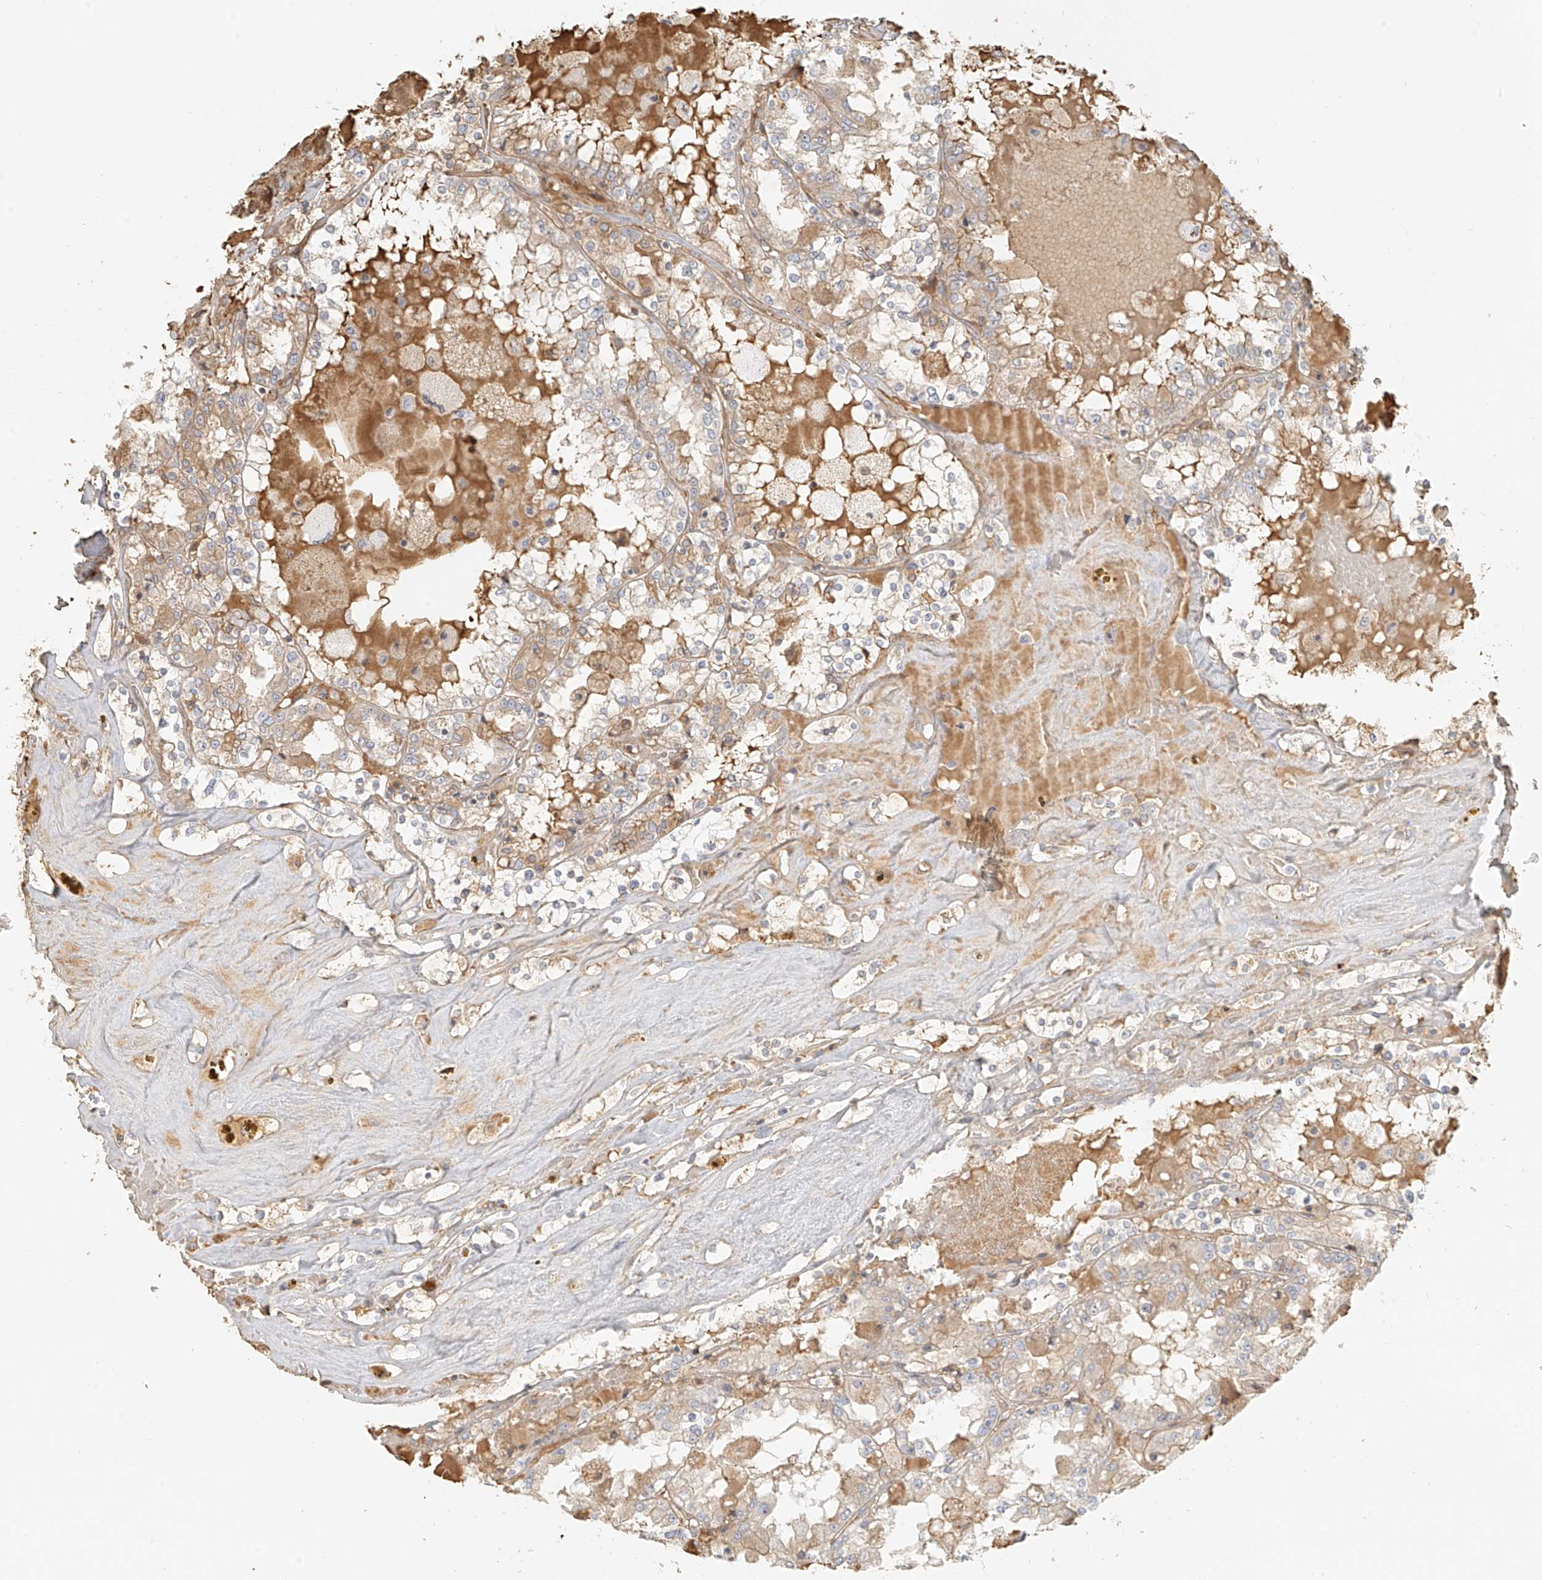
{"staining": {"intensity": "weak", "quantity": "25%-75%", "location": "cytoplasmic/membranous"}, "tissue": "renal cancer", "cell_type": "Tumor cells", "image_type": "cancer", "snomed": [{"axis": "morphology", "description": "Adenocarcinoma, NOS"}, {"axis": "topography", "description": "Kidney"}], "caption": "IHC photomicrograph of renal adenocarcinoma stained for a protein (brown), which demonstrates low levels of weak cytoplasmic/membranous positivity in about 25%-75% of tumor cells.", "gene": "UPK1B", "patient": {"sex": "female", "age": 56}}